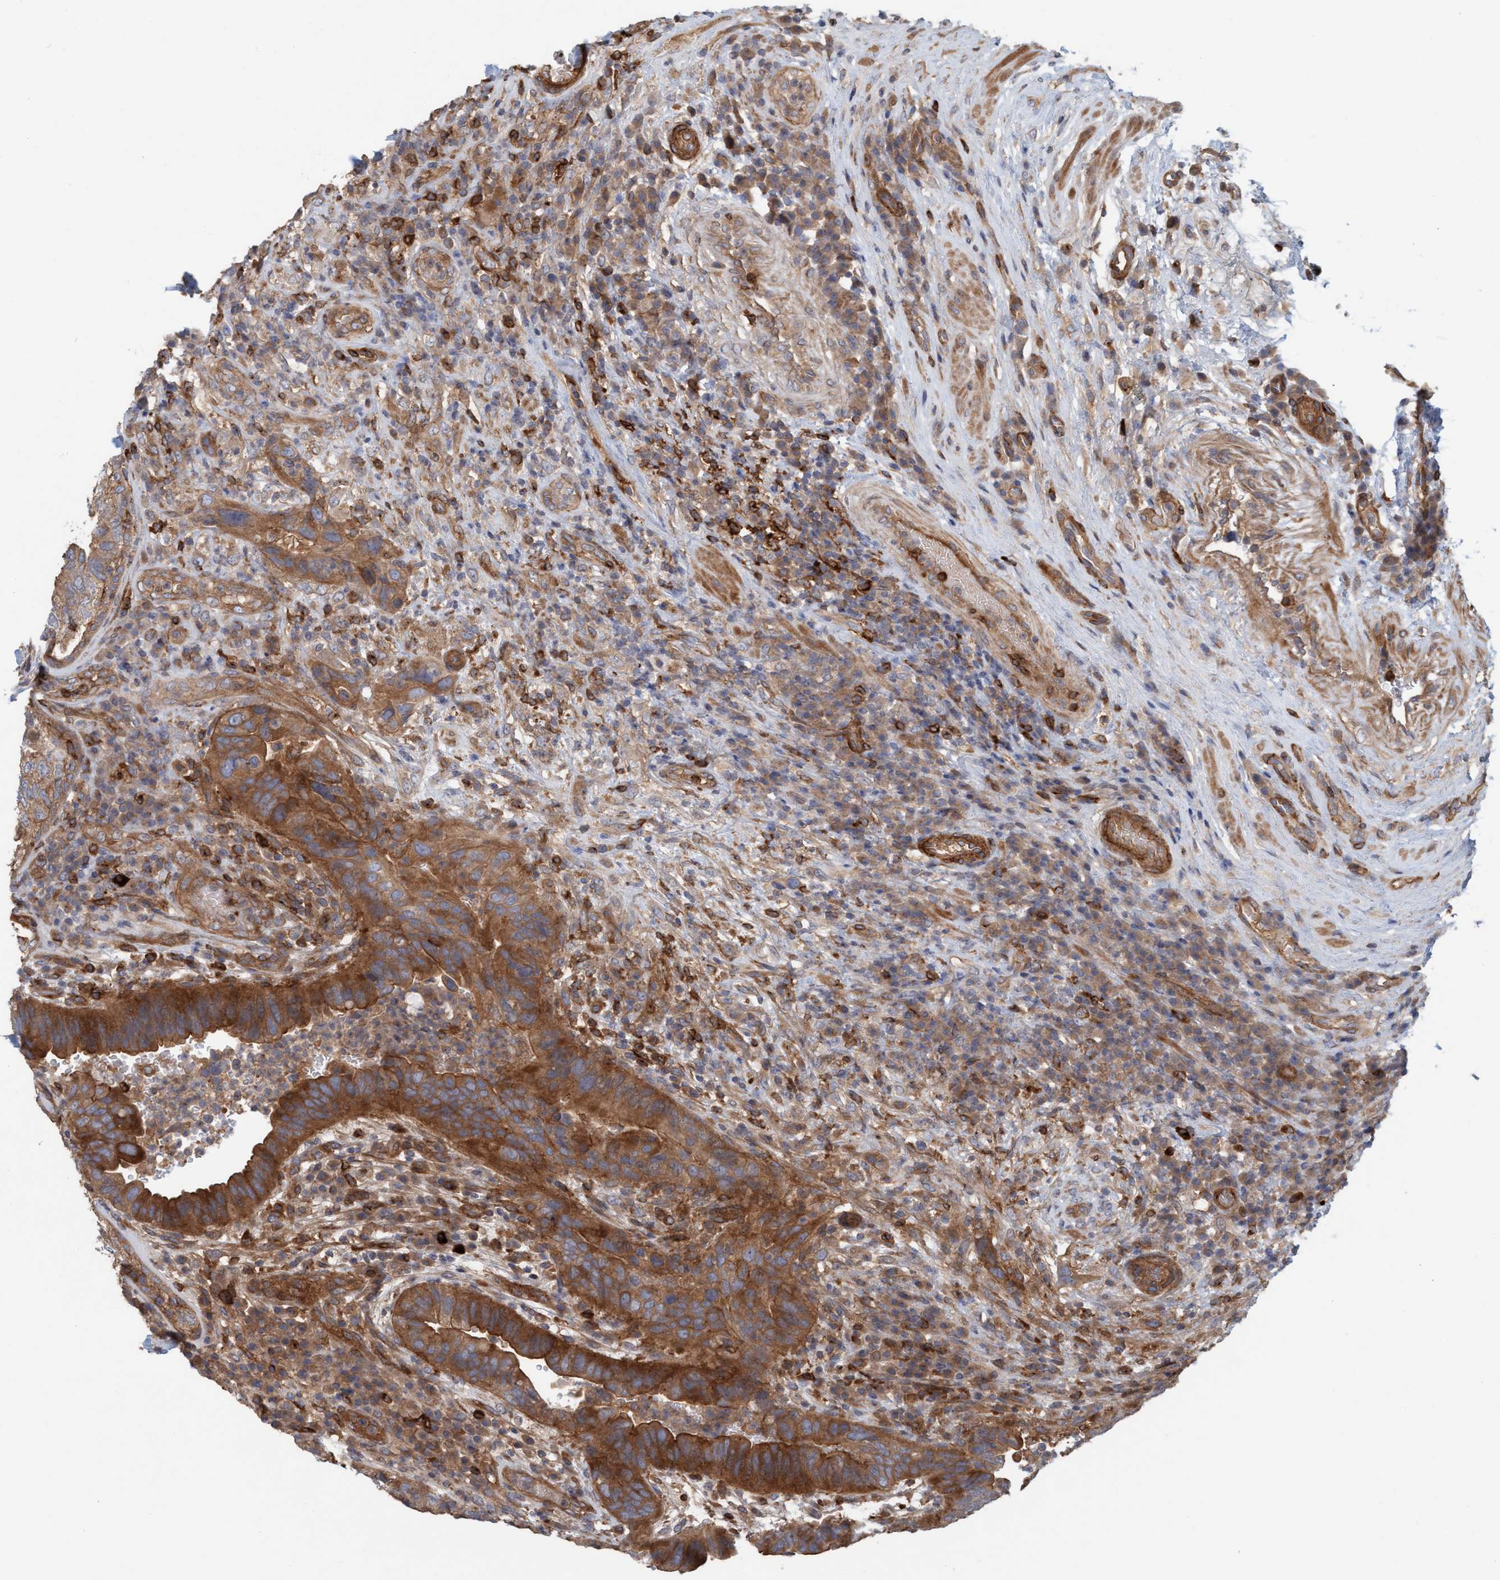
{"staining": {"intensity": "strong", "quantity": ">75%", "location": "cytoplasmic/membranous"}, "tissue": "urothelial cancer", "cell_type": "Tumor cells", "image_type": "cancer", "snomed": [{"axis": "morphology", "description": "Urothelial carcinoma, High grade"}, {"axis": "topography", "description": "Urinary bladder"}], "caption": "Strong cytoplasmic/membranous protein positivity is identified in approximately >75% of tumor cells in urothelial cancer.", "gene": "SPECC1", "patient": {"sex": "female", "age": 82}}